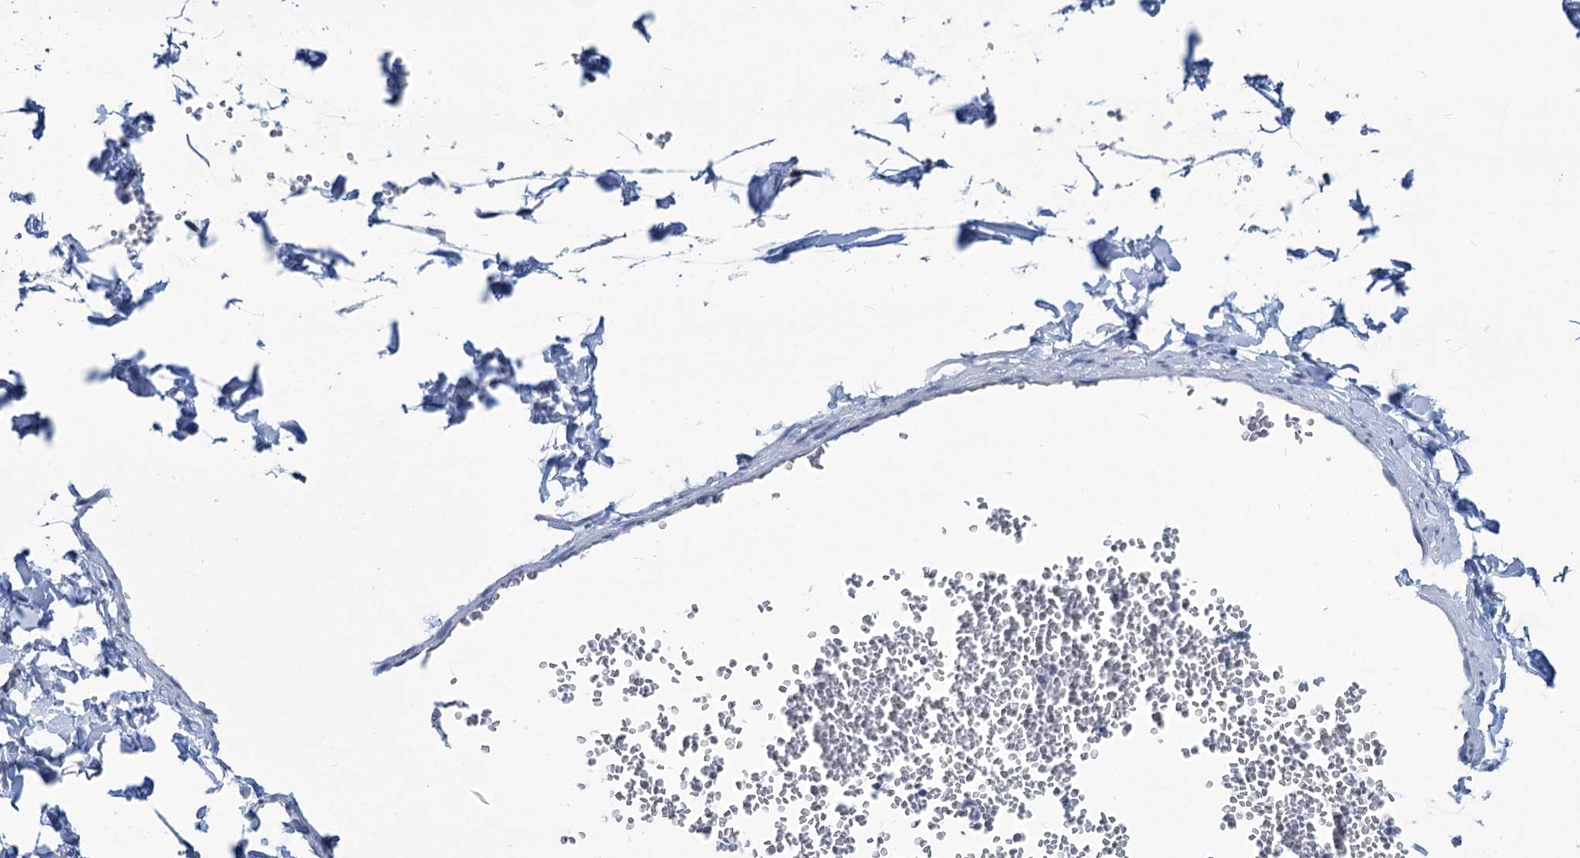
{"staining": {"intensity": "negative", "quantity": "none", "location": "none"}, "tissue": "adipose tissue", "cell_type": "Adipocytes", "image_type": "normal", "snomed": [{"axis": "morphology", "description": "Normal tissue, NOS"}, {"axis": "topography", "description": "Gallbladder"}, {"axis": "topography", "description": "Peripheral nerve tissue"}], "caption": "DAB immunohistochemical staining of normal adipose tissue displays no significant staining in adipocytes.", "gene": "NEU3", "patient": {"sex": "male", "age": 38}}